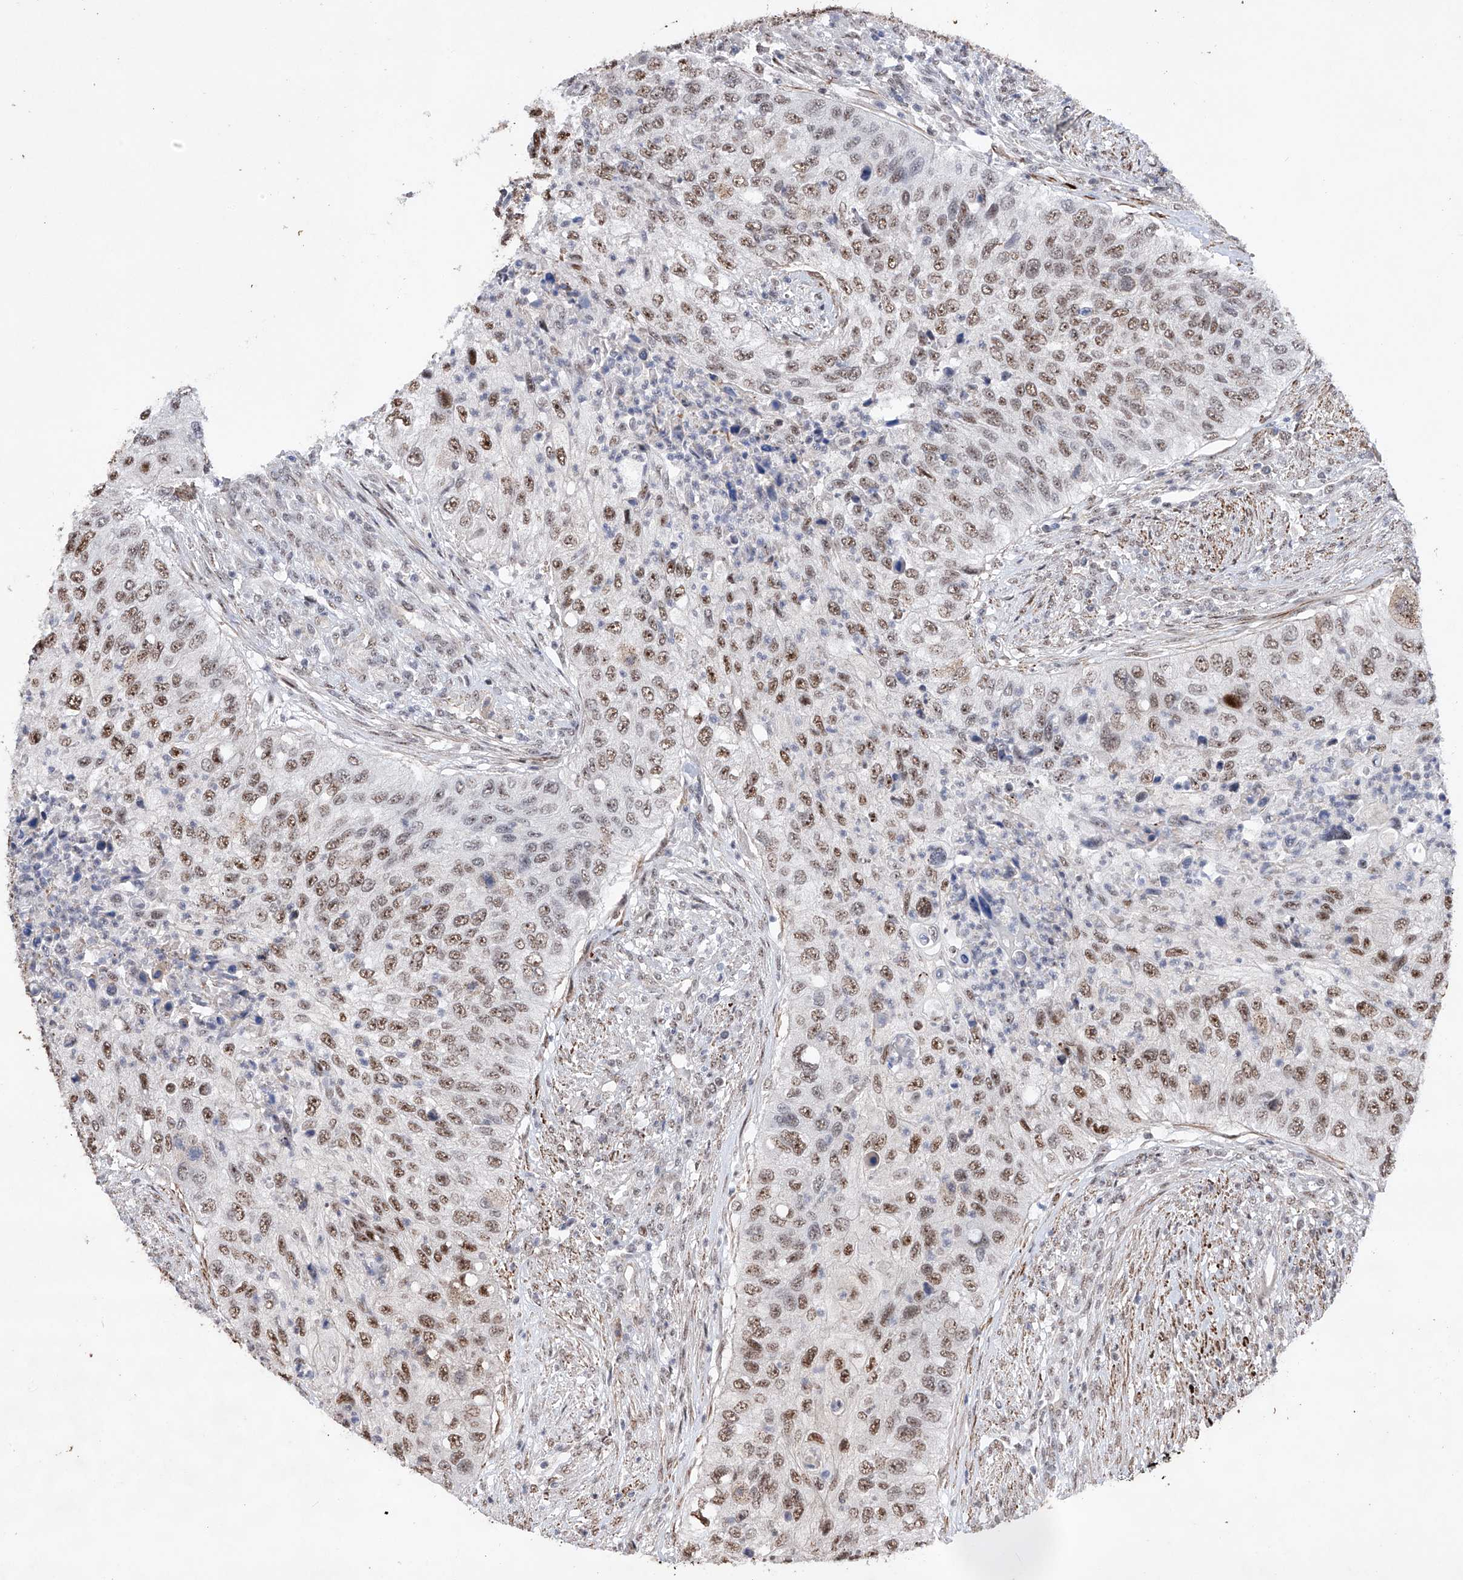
{"staining": {"intensity": "moderate", "quantity": ">75%", "location": "nuclear"}, "tissue": "urothelial cancer", "cell_type": "Tumor cells", "image_type": "cancer", "snomed": [{"axis": "morphology", "description": "Urothelial carcinoma, High grade"}, {"axis": "topography", "description": "Urinary bladder"}], "caption": "A brown stain labels moderate nuclear expression of a protein in human urothelial cancer tumor cells.", "gene": "NFATC4", "patient": {"sex": "female", "age": 60}}